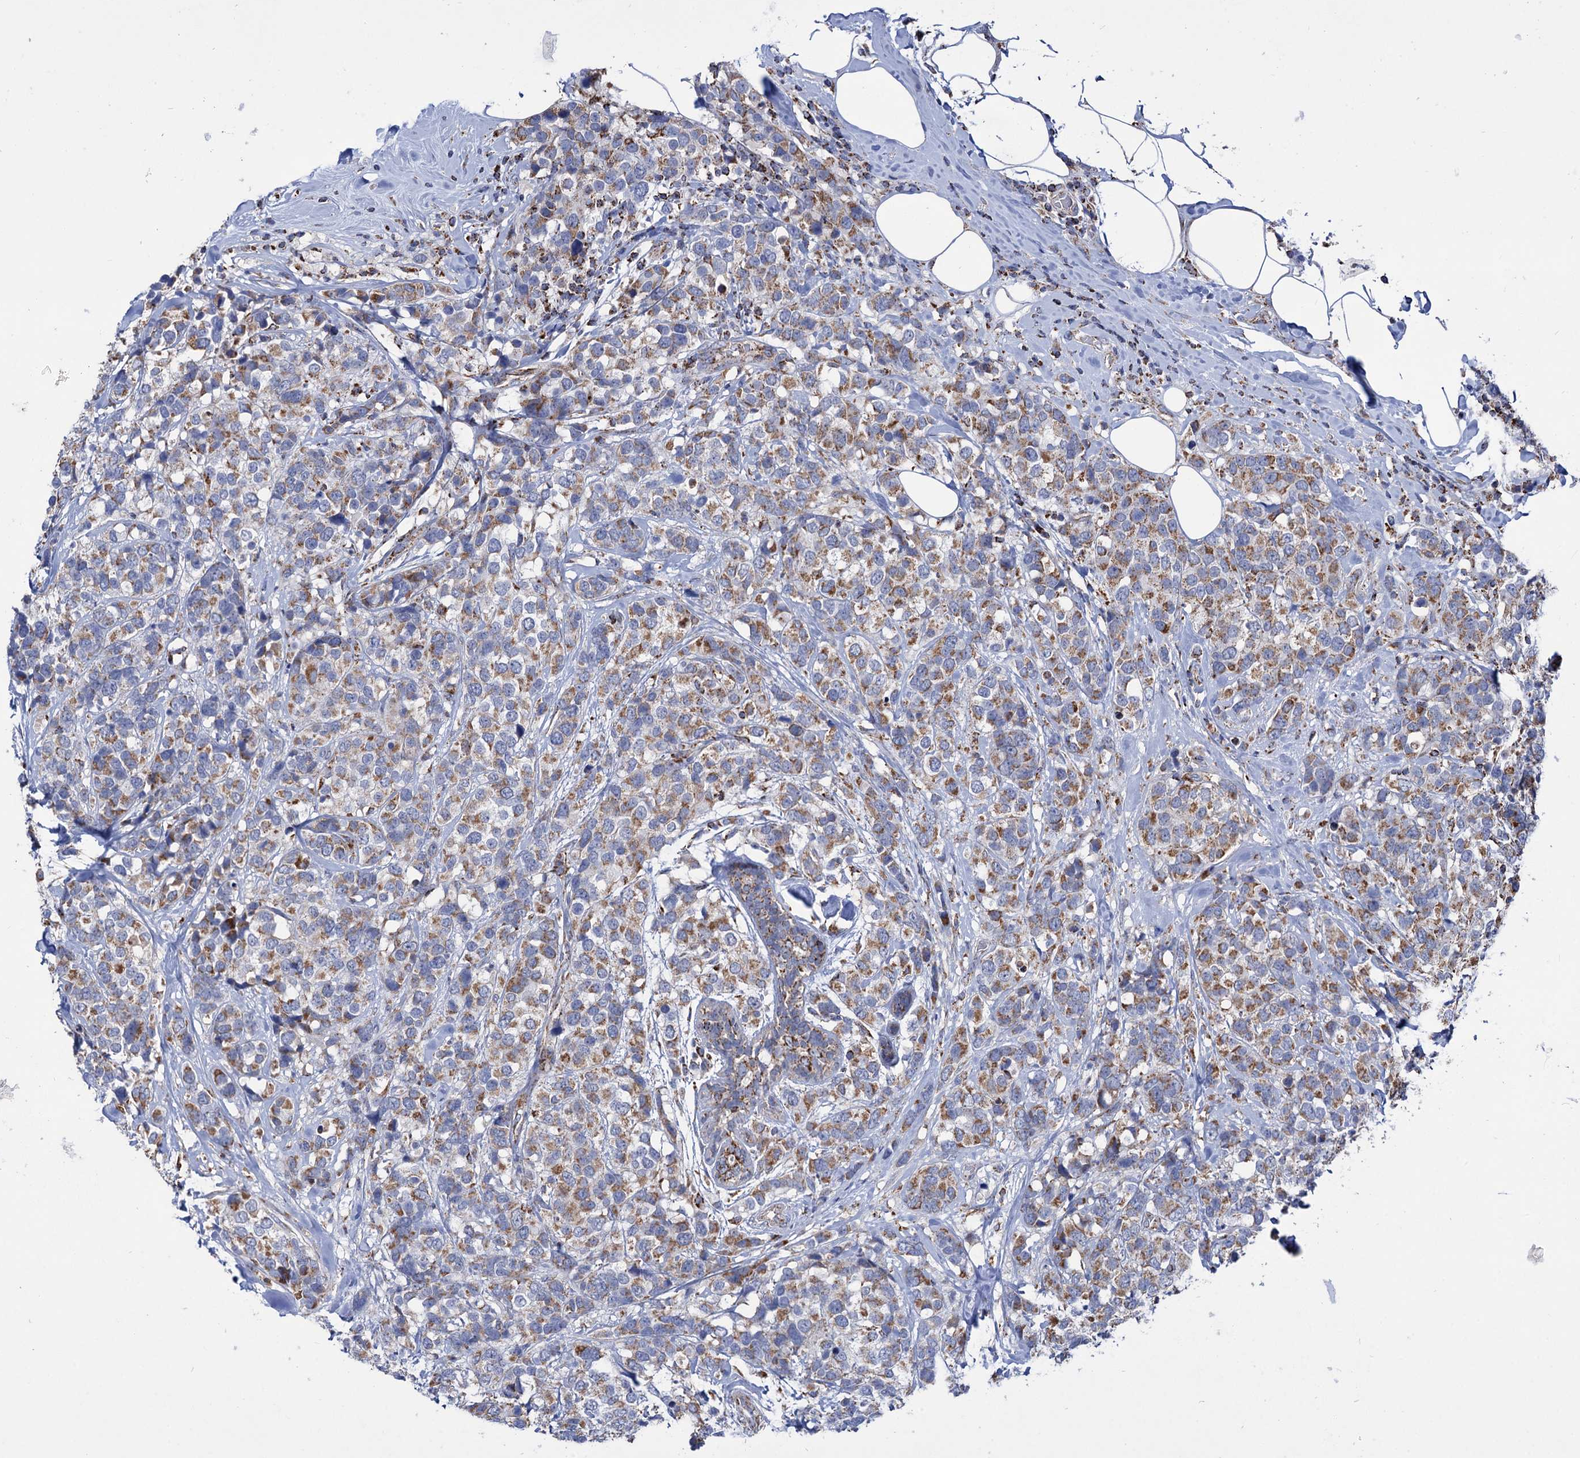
{"staining": {"intensity": "moderate", "quantity": ">75%", "location": "cytoplasmic/membranous"}, "tissue": "breast cancer", "cell_type": "Tumor cells", "image_type": "cancer", "snomed": [{"axis": "morphology", "description": "Lobular carcinoma"}, {"axis": "topography", "description": "Breast"}], "caption": "A histopathology image showing moderate cytoplasmic/membranous expression in about >75% of tumor cells in breast cancer, as visualized by brown immunohistochemical staining.", "gene": "ABHD10", "patient": {"sex": "female", "age": 59}}